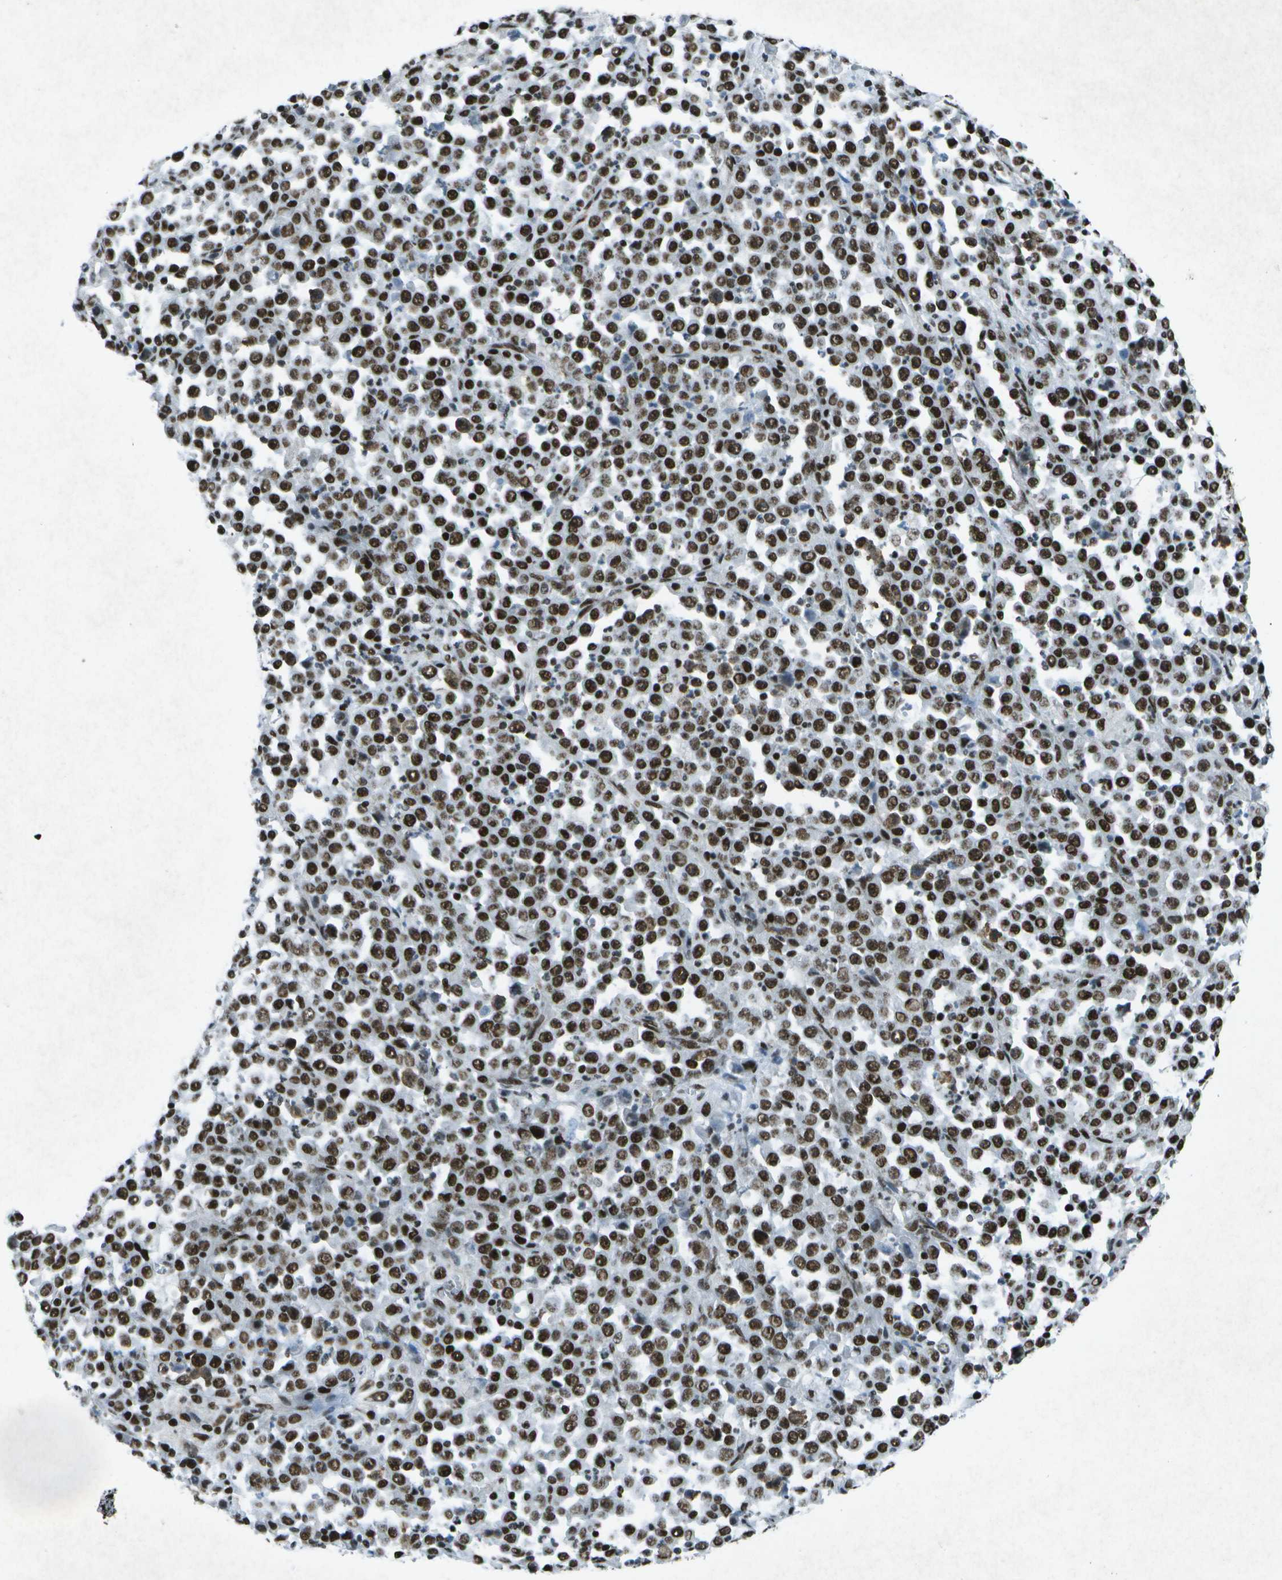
{"staining": {"intensity": "strong", "quantity": ">75%", "location": "nuclear"}, "tissue": "stomach cancer", "cell_type": "Tumor cells", "image_type": "cancer", "snomed": [{"axis": "morphology", "description": "Normal tissue, NOS"}, {"axis": "morphology", "description": "Adenocarcinoma, NOS"}, {"axis": "topography", "description": "Stomach, upper"}, {"axis": "topography", "description": "Stomach"}], "caption": "Brown immunohistochemical staining in stomach cancer demonstrates strong nuclear expression in approximately >75% of tumor cells. Immunohistochemistry (ihc) stains the protein in brown and the nuclei are stained blue.", "gene": "MTA2", "patient": {"sex": "male", "age": 59}}